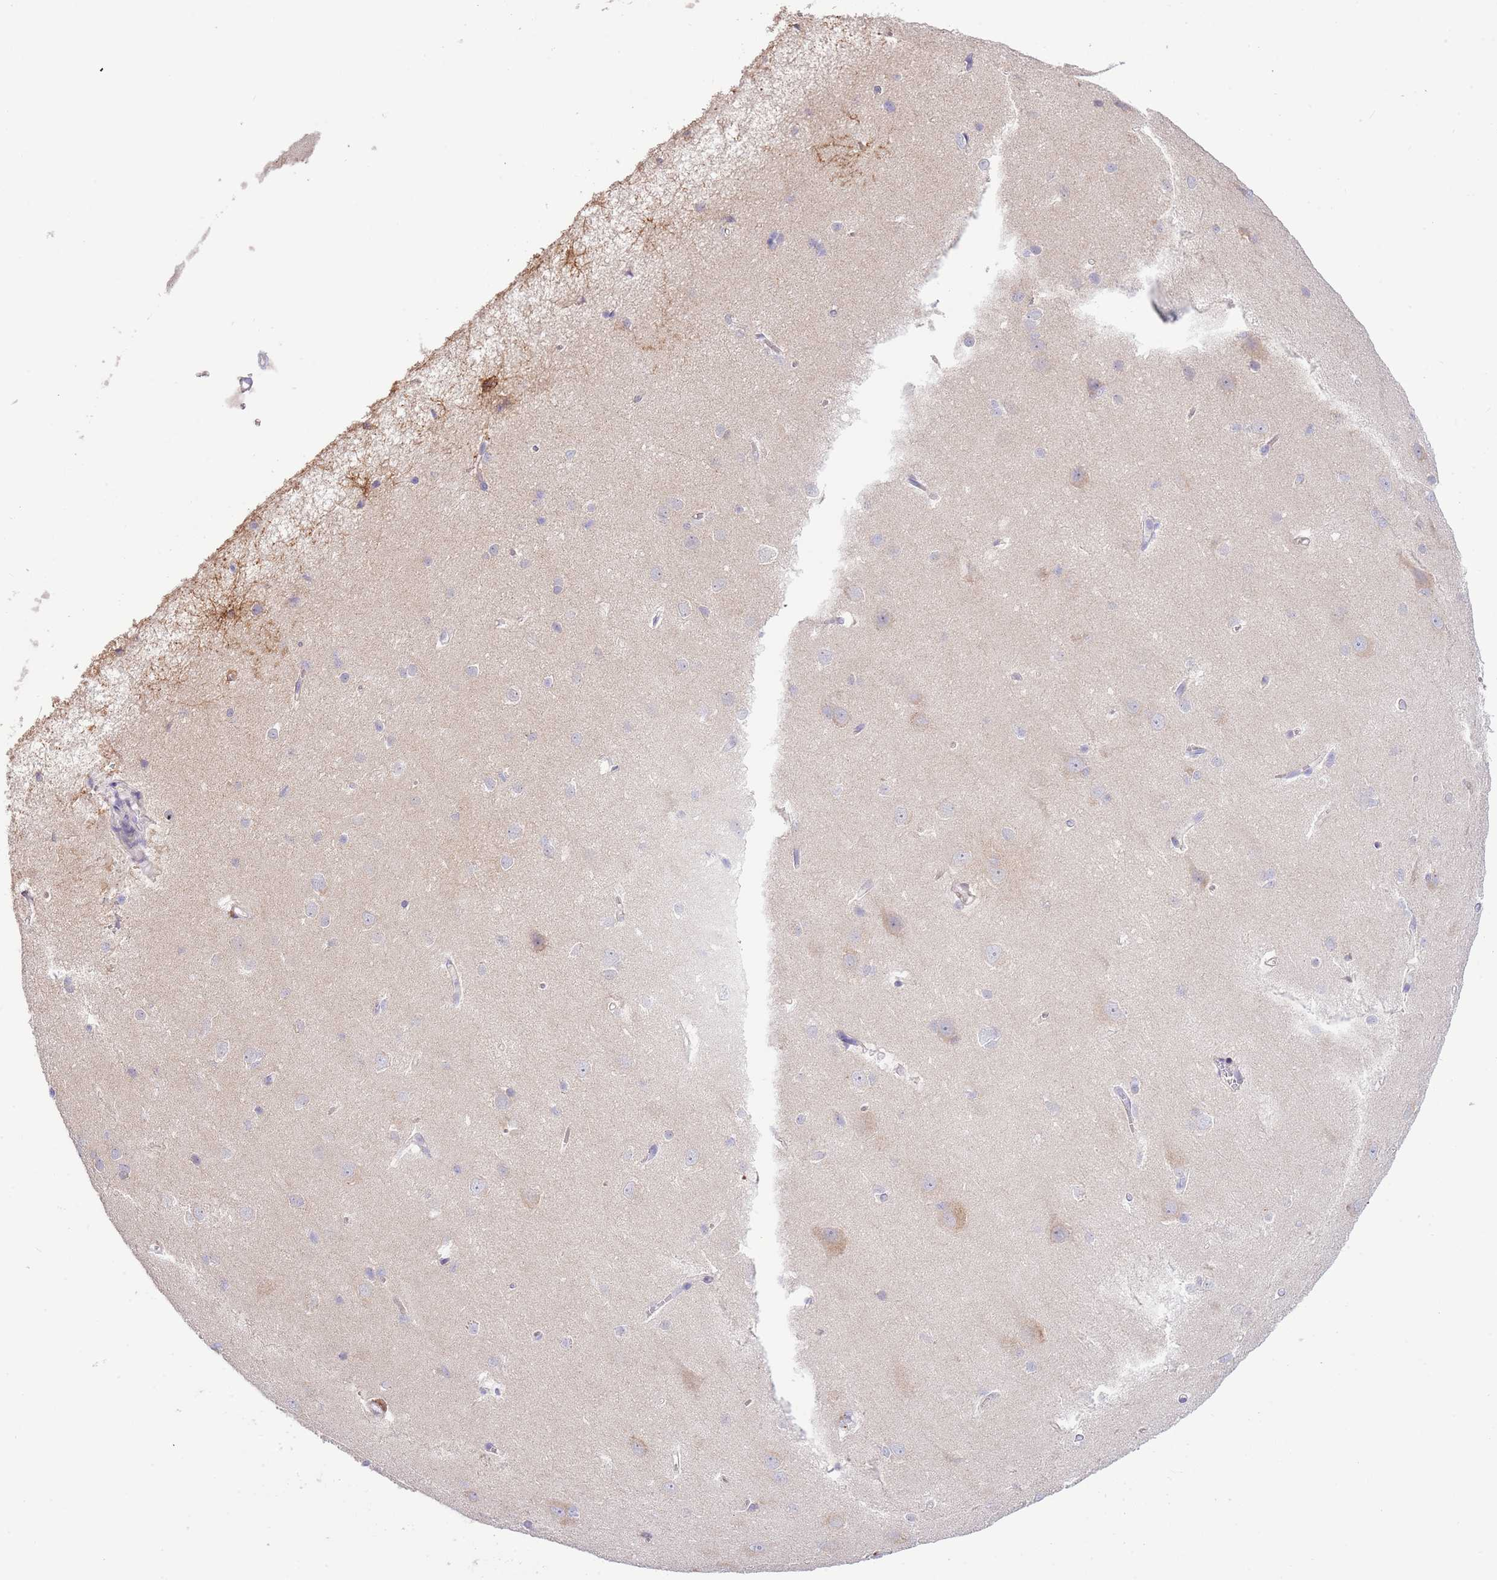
{"staining": {"intensity": "moderate", "quantity": "25%-75%", "location": "cytoplasmic/membranous"}, "tissue": "cerebral cortex", "cell_type": "Endothelial cells", "image_type": "normal", "snomed": [{"axis": "morphology", "description": "Normal tissue, NOS"}, {"axis": "topography", "description": "Cerebral cortex"}], "caption": "A micrograph showing moderate cytoplasmic/membranous positivity in about 25%-75% of endothelial cells in benign cerebral cortex, as visualized by brown immunohistochemical staining.", "gene": "ABHD17A", "patient": {"sex": "male", "age": 37}}